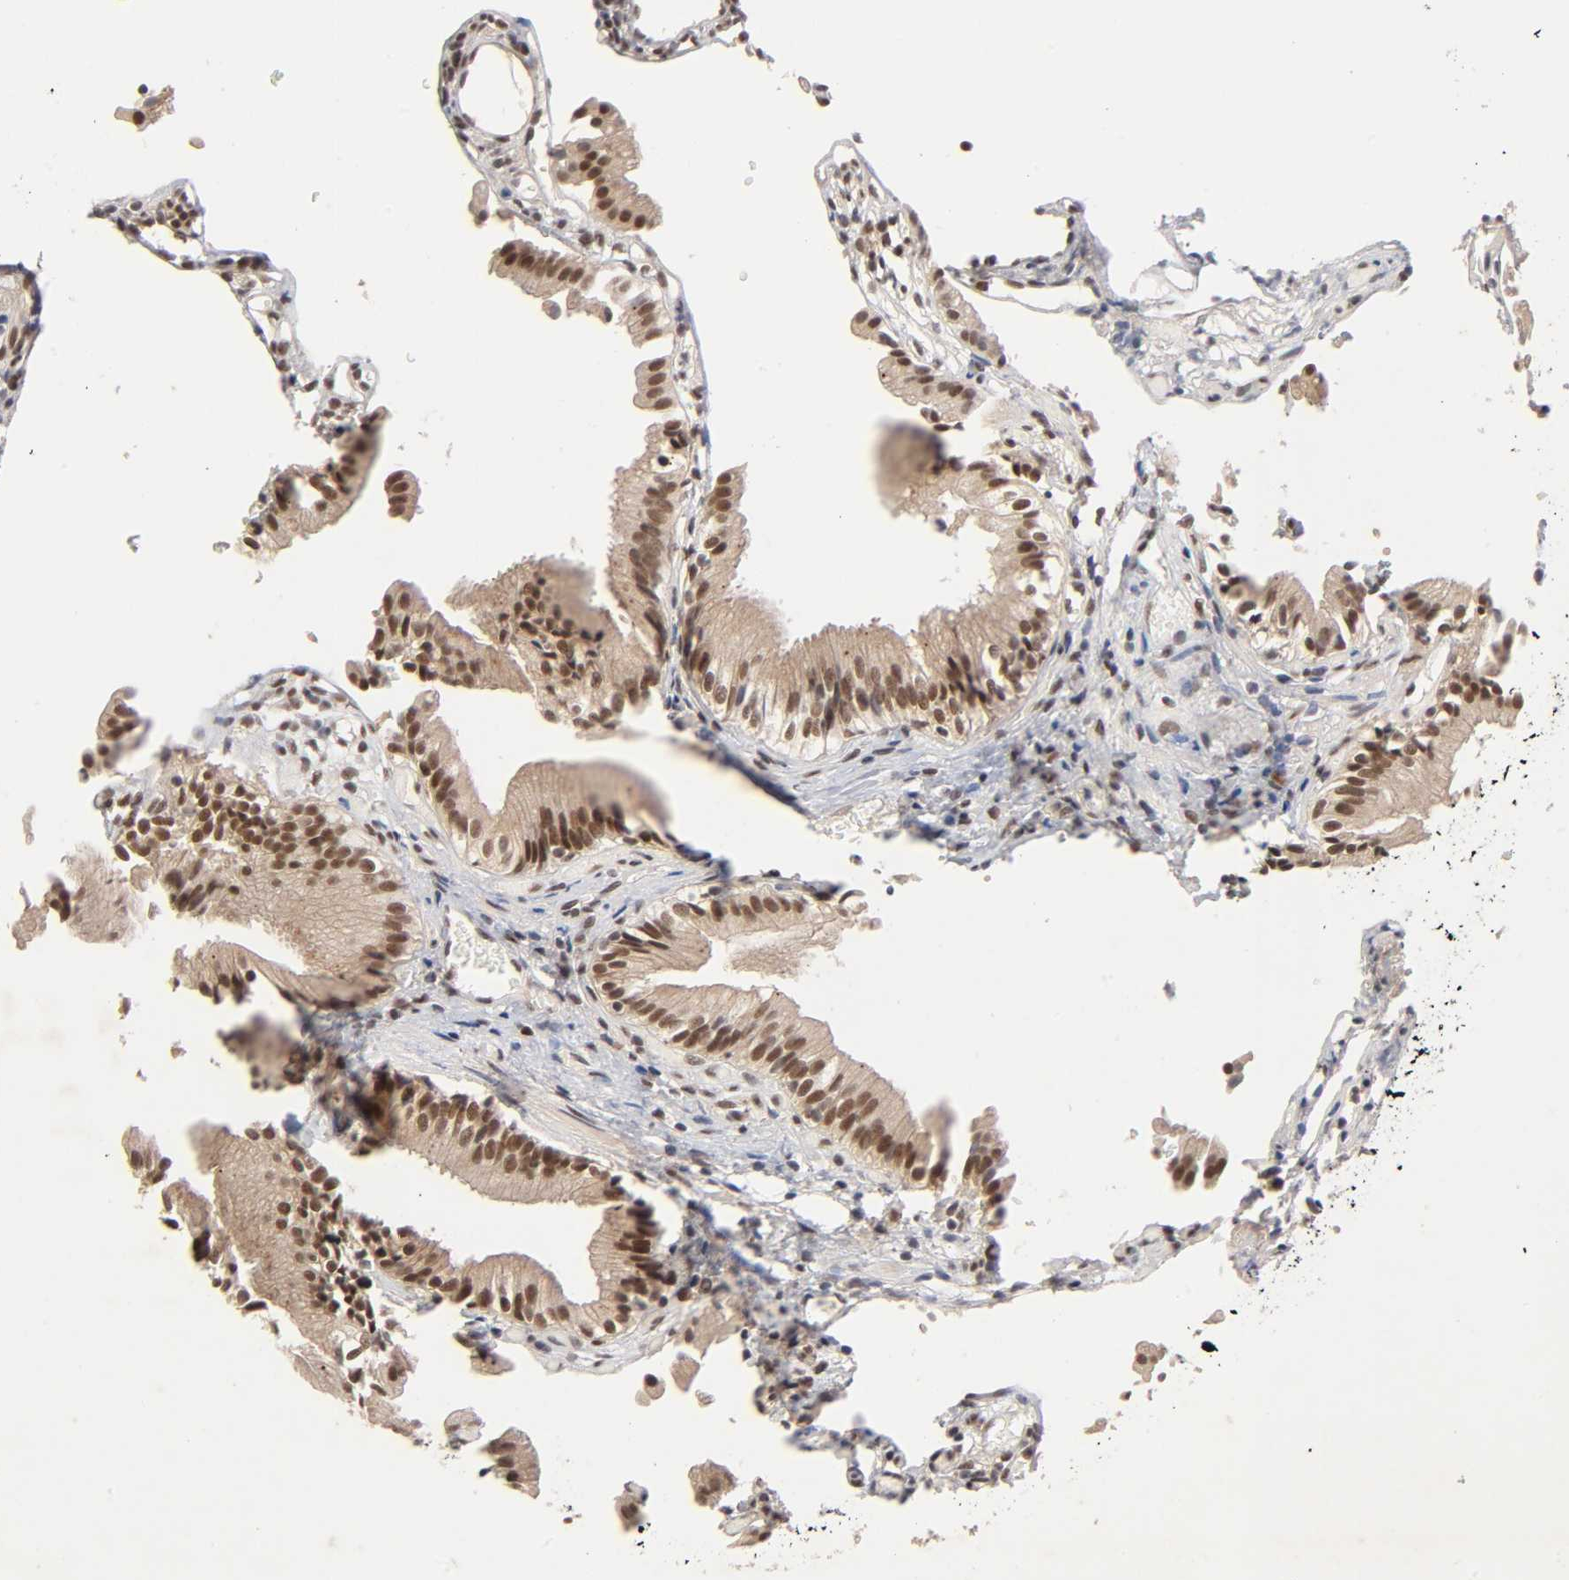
{"staining": {"intensity": "strong", "quantity": ">75%", "location": "cytoplasmic/membranous,nuclear"}, "tissue": "gallbladder", "cell_type": "Glandular cells", "image_type": "normal", "snomed": [{"axis": "morphology", "description": "Normal tissue, NOS"}, {"axis": "topography", "description": "Gallbladder"}], "caption": "Immunohistochemical staining of unremarkable gallbladder displays >75% levels of strong cytoplasmic/membranous,nuclear protein positivity in about >75% of glandular cells.", "gene": "EP300", "patient": {"sex": "male", "age": 65}}